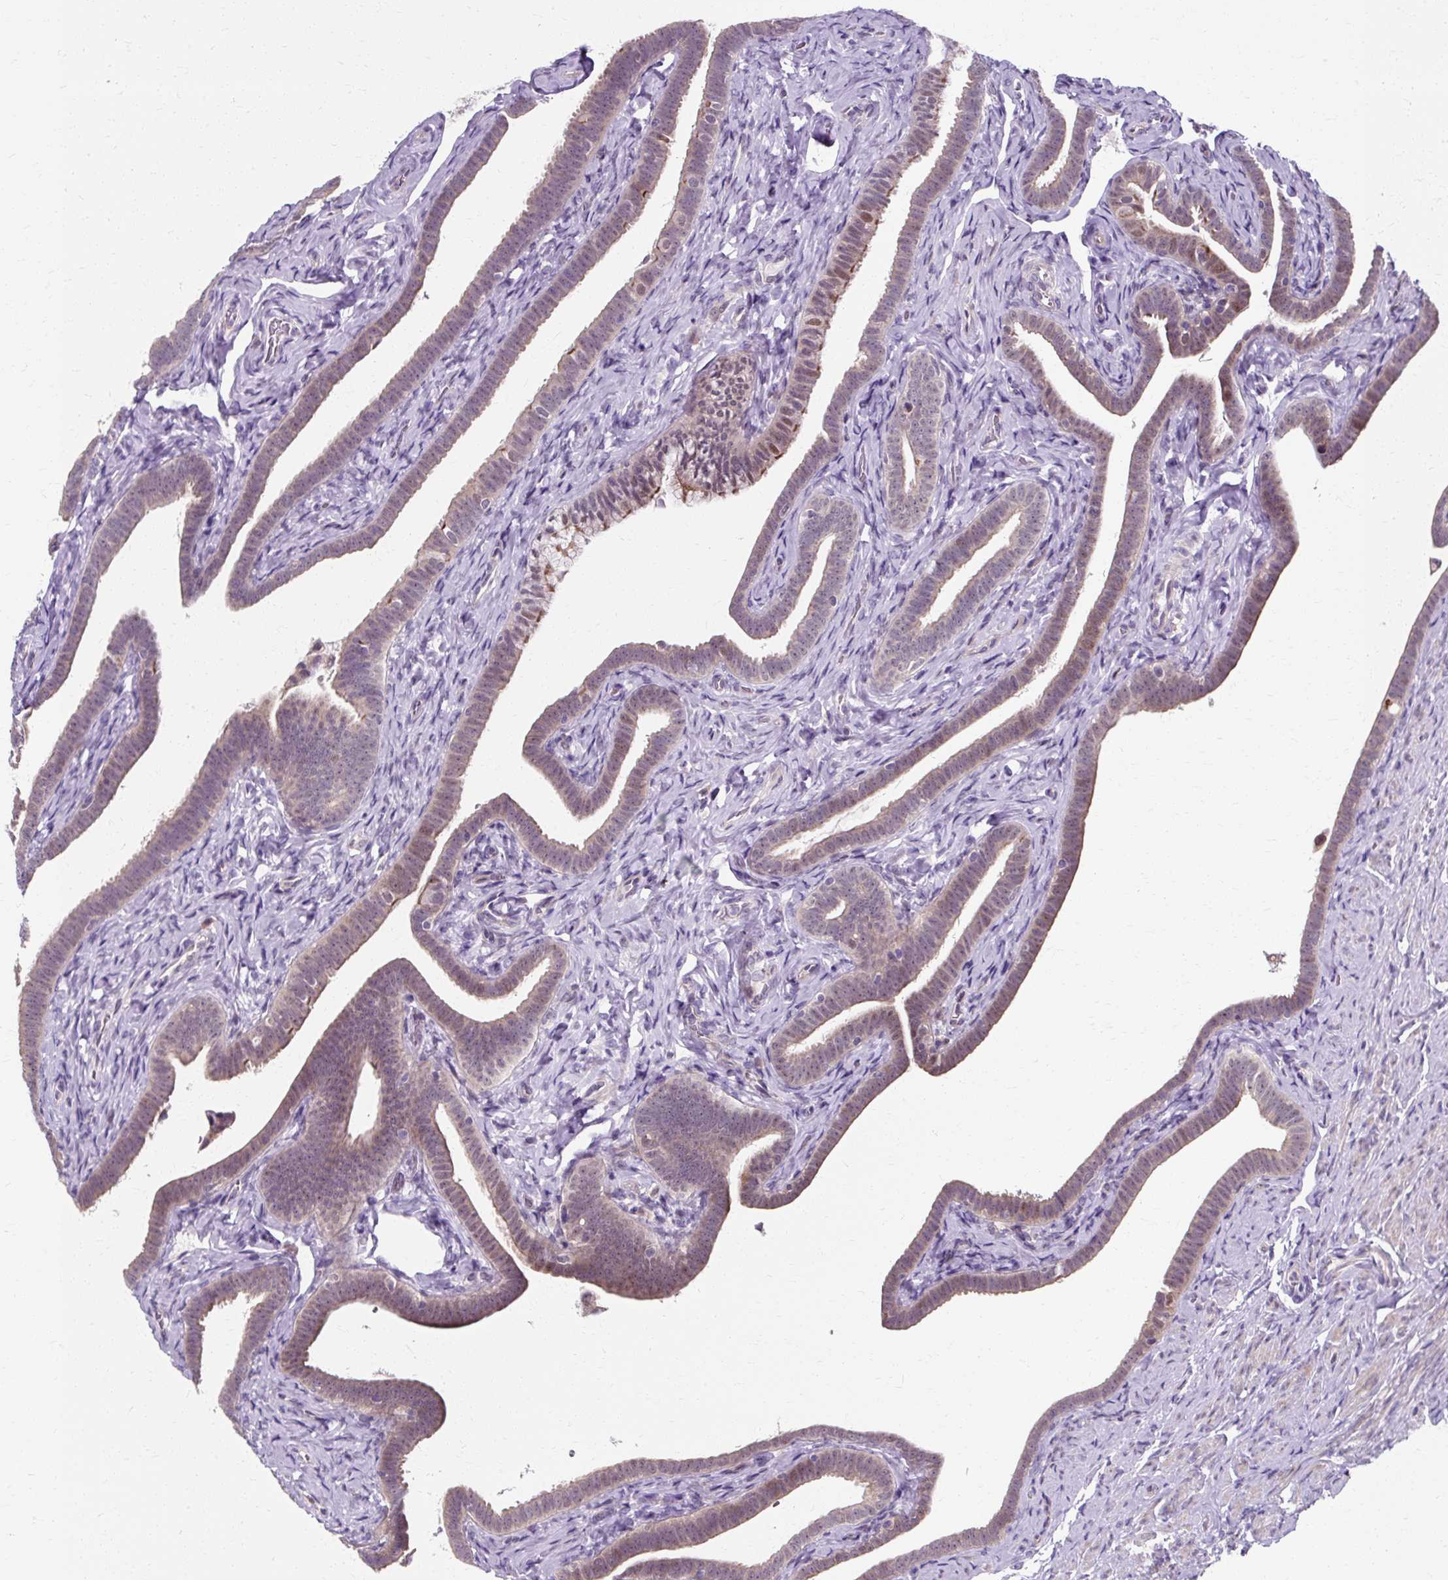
{"staining": {"intensity": "moderate", "quantity": "25%-75%", "location": "cytoplasmic/membranous,nuclear"}, "tissue": "fallopian tube", "cell_type": "Glandular cells", "image_type": "normal", "snomed": [{"axis": "morphology", "description": "Normal tissue, NOS"}, {"axis": "topography", "description": "Fallopian tube"}], "caption": "Glandular cells show medium levels of moderate cytoplasmic/membranous,nuclear expression in about 25%-75% of cells in unremarkable human fallopian tube.", "gene": "ZNF555", "patient": {"sex": "female", "age": 69}}